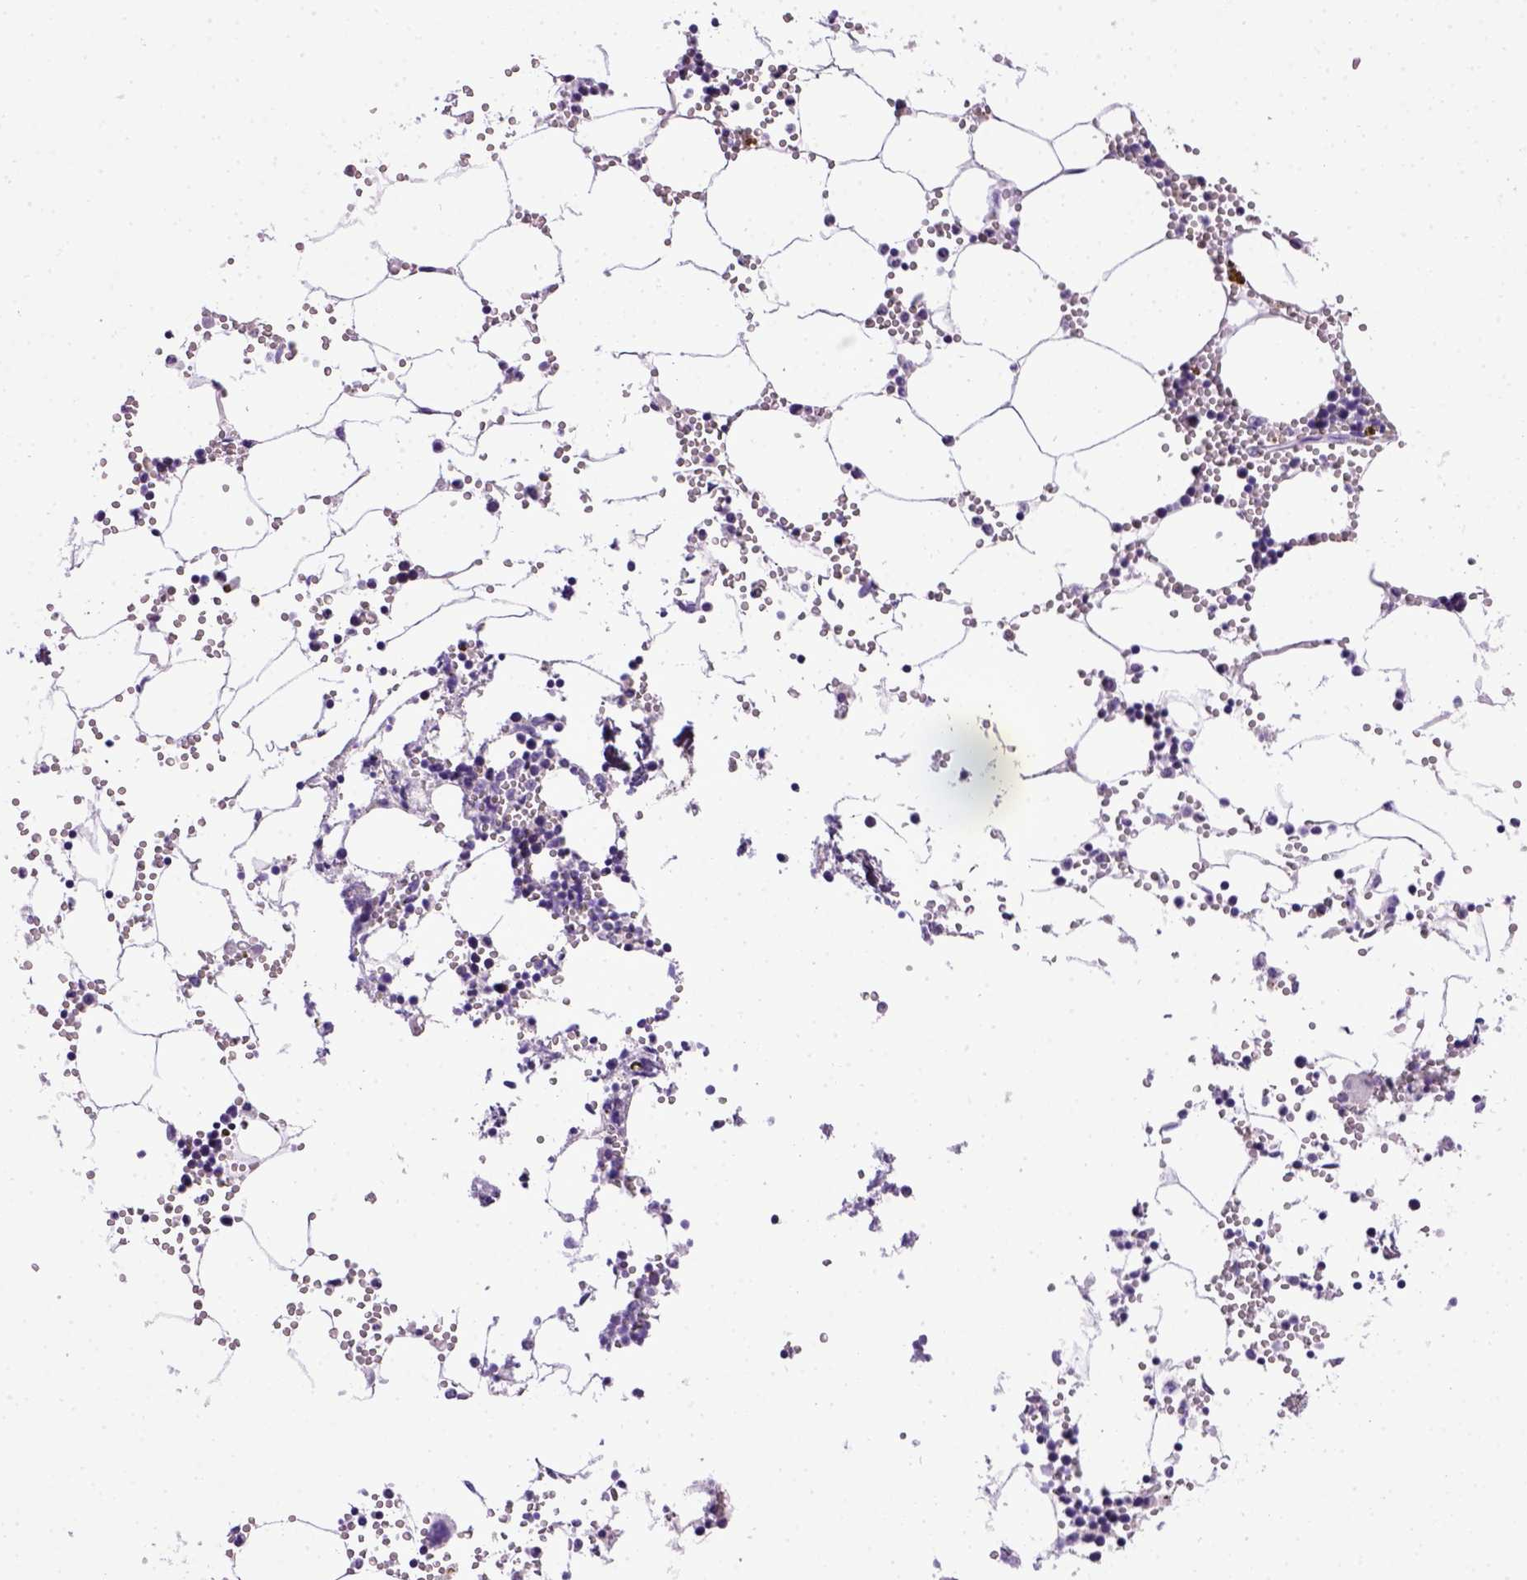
{"staining": {"intensity": "negative", "quantity": "none", "location": "none"}, "tissue": "bone marrow", "cell_type": "Hematopoietic cells", "image_type": "normal", "snomed": [{"axis": "morphology", "description": "Normal tissue, NOS"}, {"axis": "topography", "description": "Bone marrow"}], "caption": "An IHC image of unremarkable bone marrow is shown. There is no staining in hematopoietic cells of bone marrow.", "gene": "CDH1", "patient": {"sex": "male", "age": 54}}